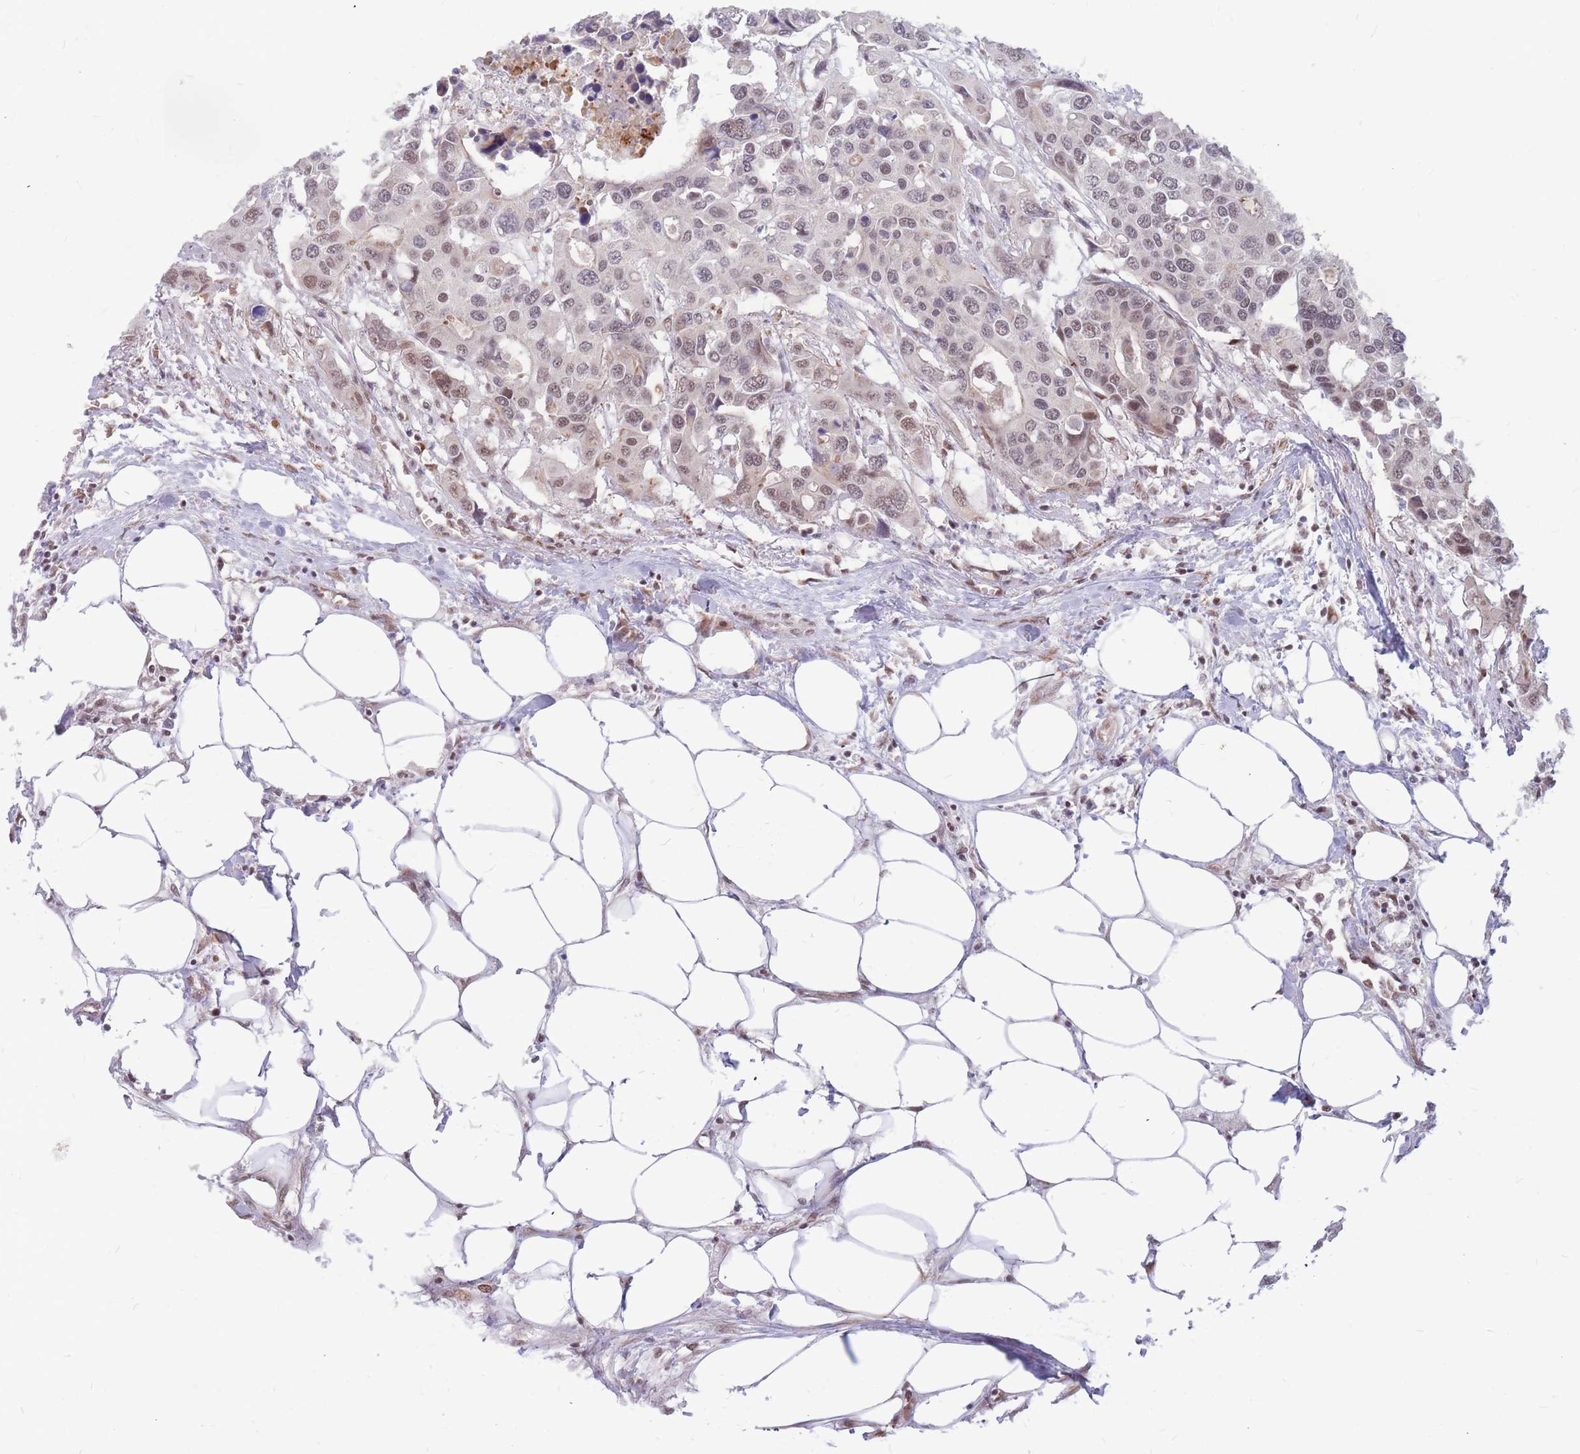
{"staining": {"intensity": "weak", "quantity": "25%-75%", "location": "nuclear"}, "tissue": "colorectal cancer", "cell_type": "Tumor cells", "image_type": "cancer", "snomed": [{"axis": "morphology", "description": "Adenocarcinoma, NOS"}, {"axis": "topography", "description": "Colon"}], "caption": "Colorectal cancer stained for a protein (brown) shows weak nuclear positive staining in about 25%-75% of tumor cells.", "gene": "ADD2", "patient": {"sex": "male", "age": 77}}